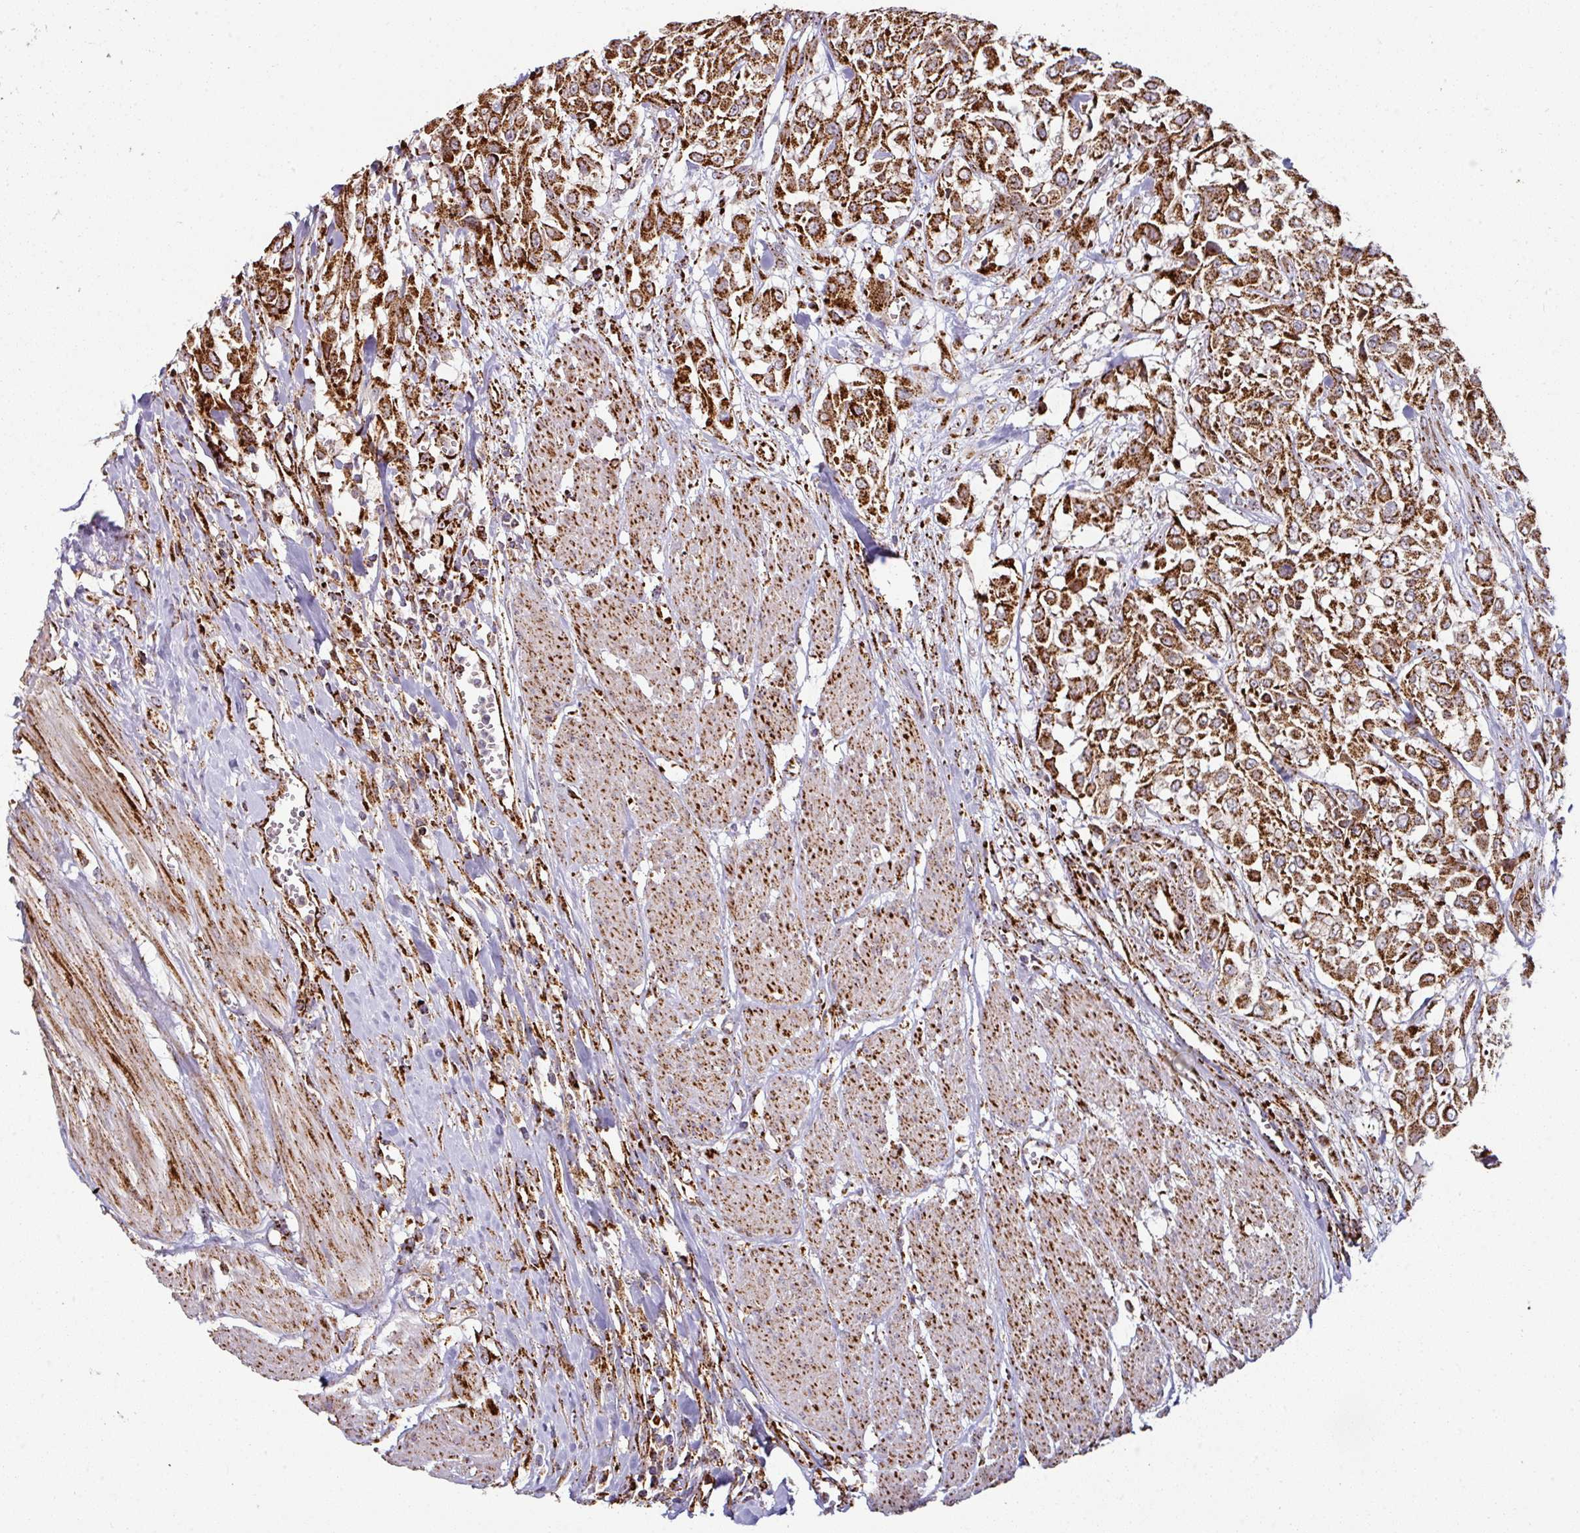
{"staining": {"intensity": "strong", "quantity": ">75%", "location": "cytoplasmic/membranous"}, "tissue": "urothelial cancer", "cell_type": "Tumor cells", "image_type": "cancer", "snomed": [{"axis": "morphology", "description": "Urothelial carcinoma, High grade"}, {"axis": "topography", "description": "Urinary bladder"}], "caption": "A micrograph of urothelial cancer stained for a protein exhibits strong cytoplasmic/membranous brown staining in tumor cells. (DAB = brown stain, brightfield microscopy at high magnification).", "gene": "TRAP1", "patient": {"sex": "male", "age": 57}}